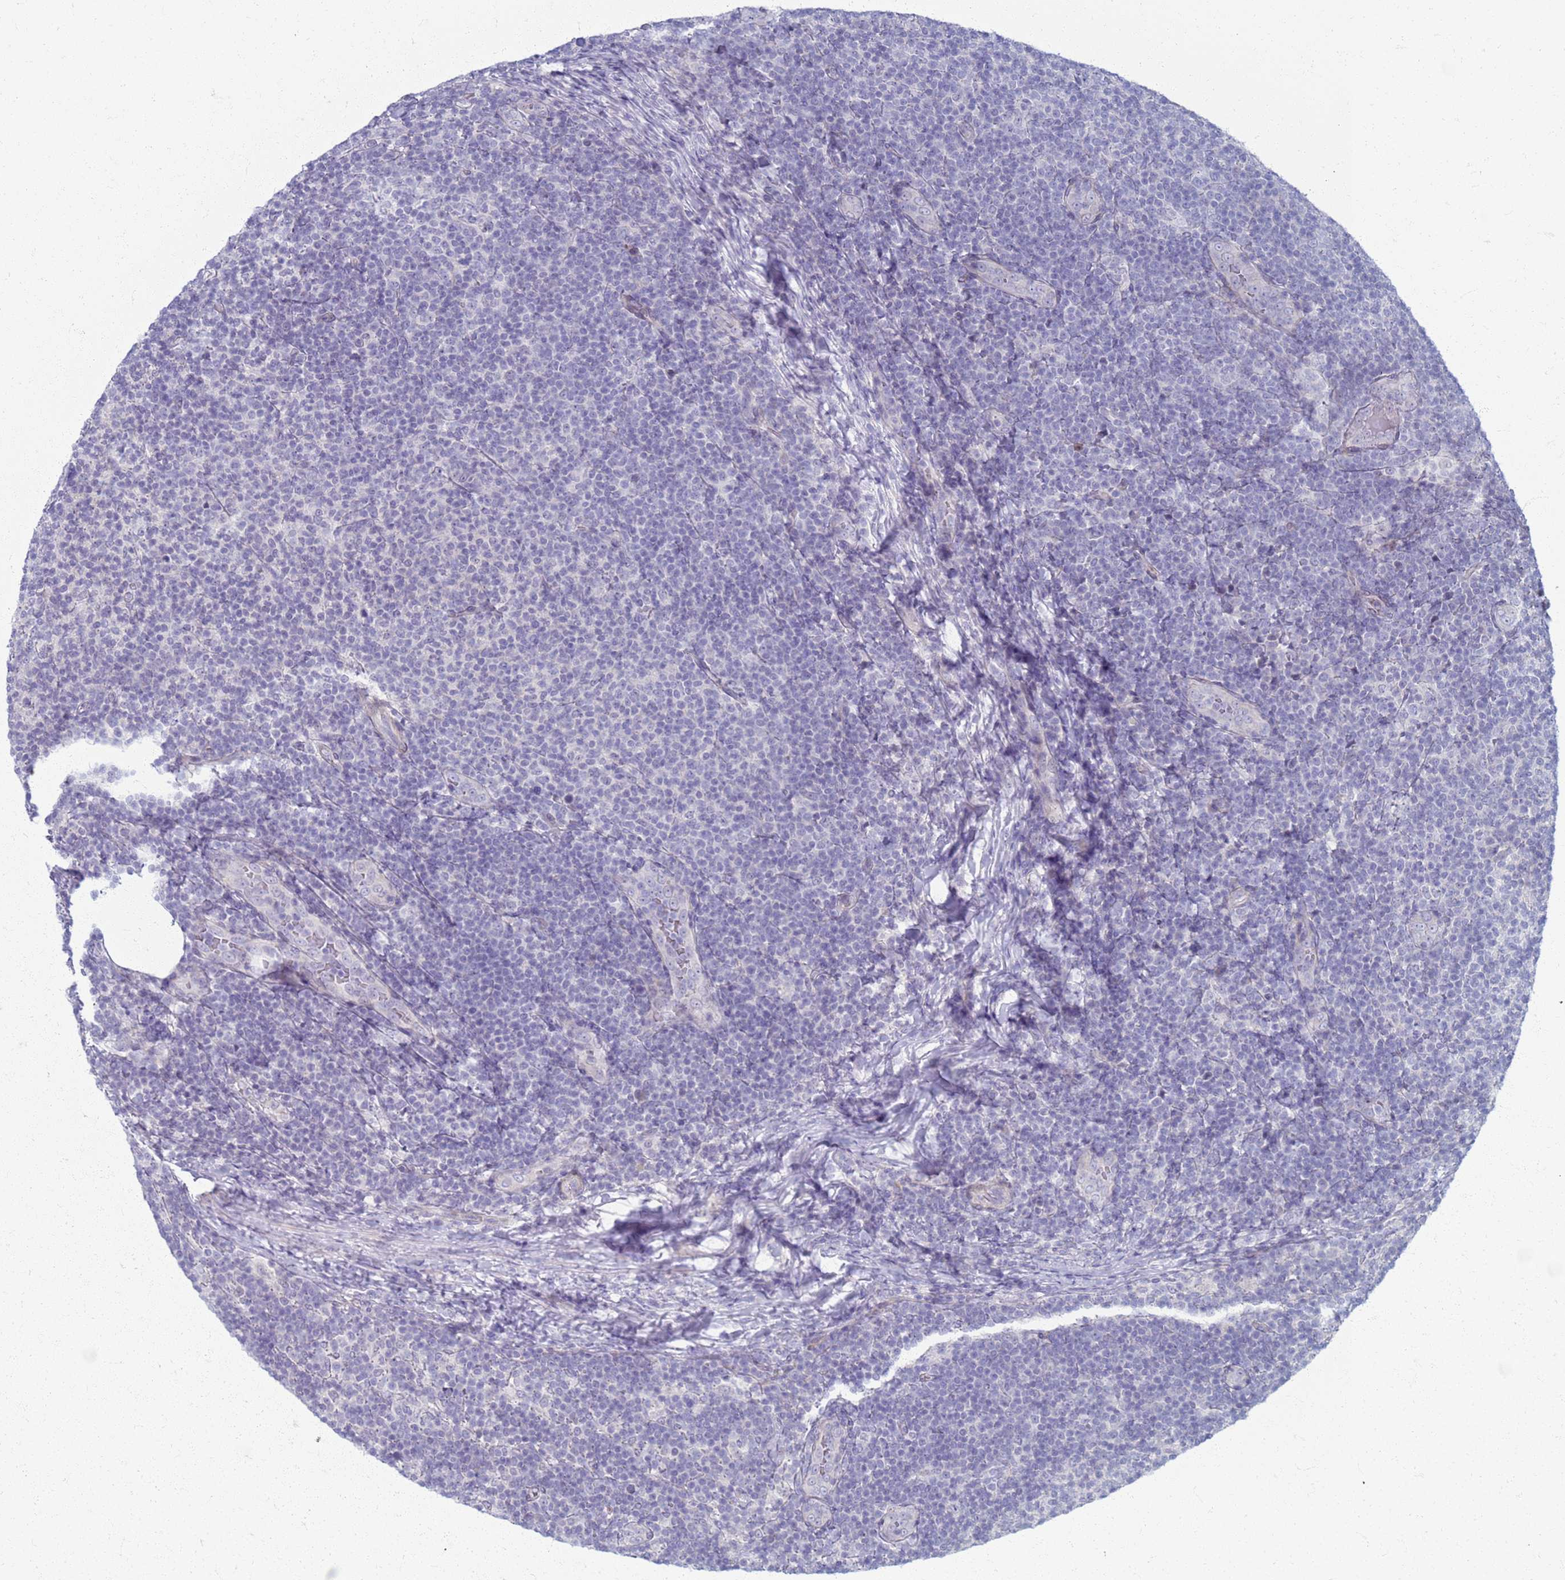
{"staining": {"intensity": "negative", "quantity": "none", "location": "none"}, "tissue": "lymphoma", "cell_type": "Tumor cells", "image_type": "cancer", "snomed": [{"axis": "morphology", "description": "Malignant lymphoma, non-Hodgkin's type, Low grade"}, {"axis": "topography", "description": "Lymph node"}], "caption": "Immunohistochemistry photomicrograph of human malignant lymphoma, non-Hodgkin's type (low-grade) stained for a protein (brown), which shows no staining in tumor cells.", "gene": "CLCA2", "patient": {"sex": "male", "age": 66}}